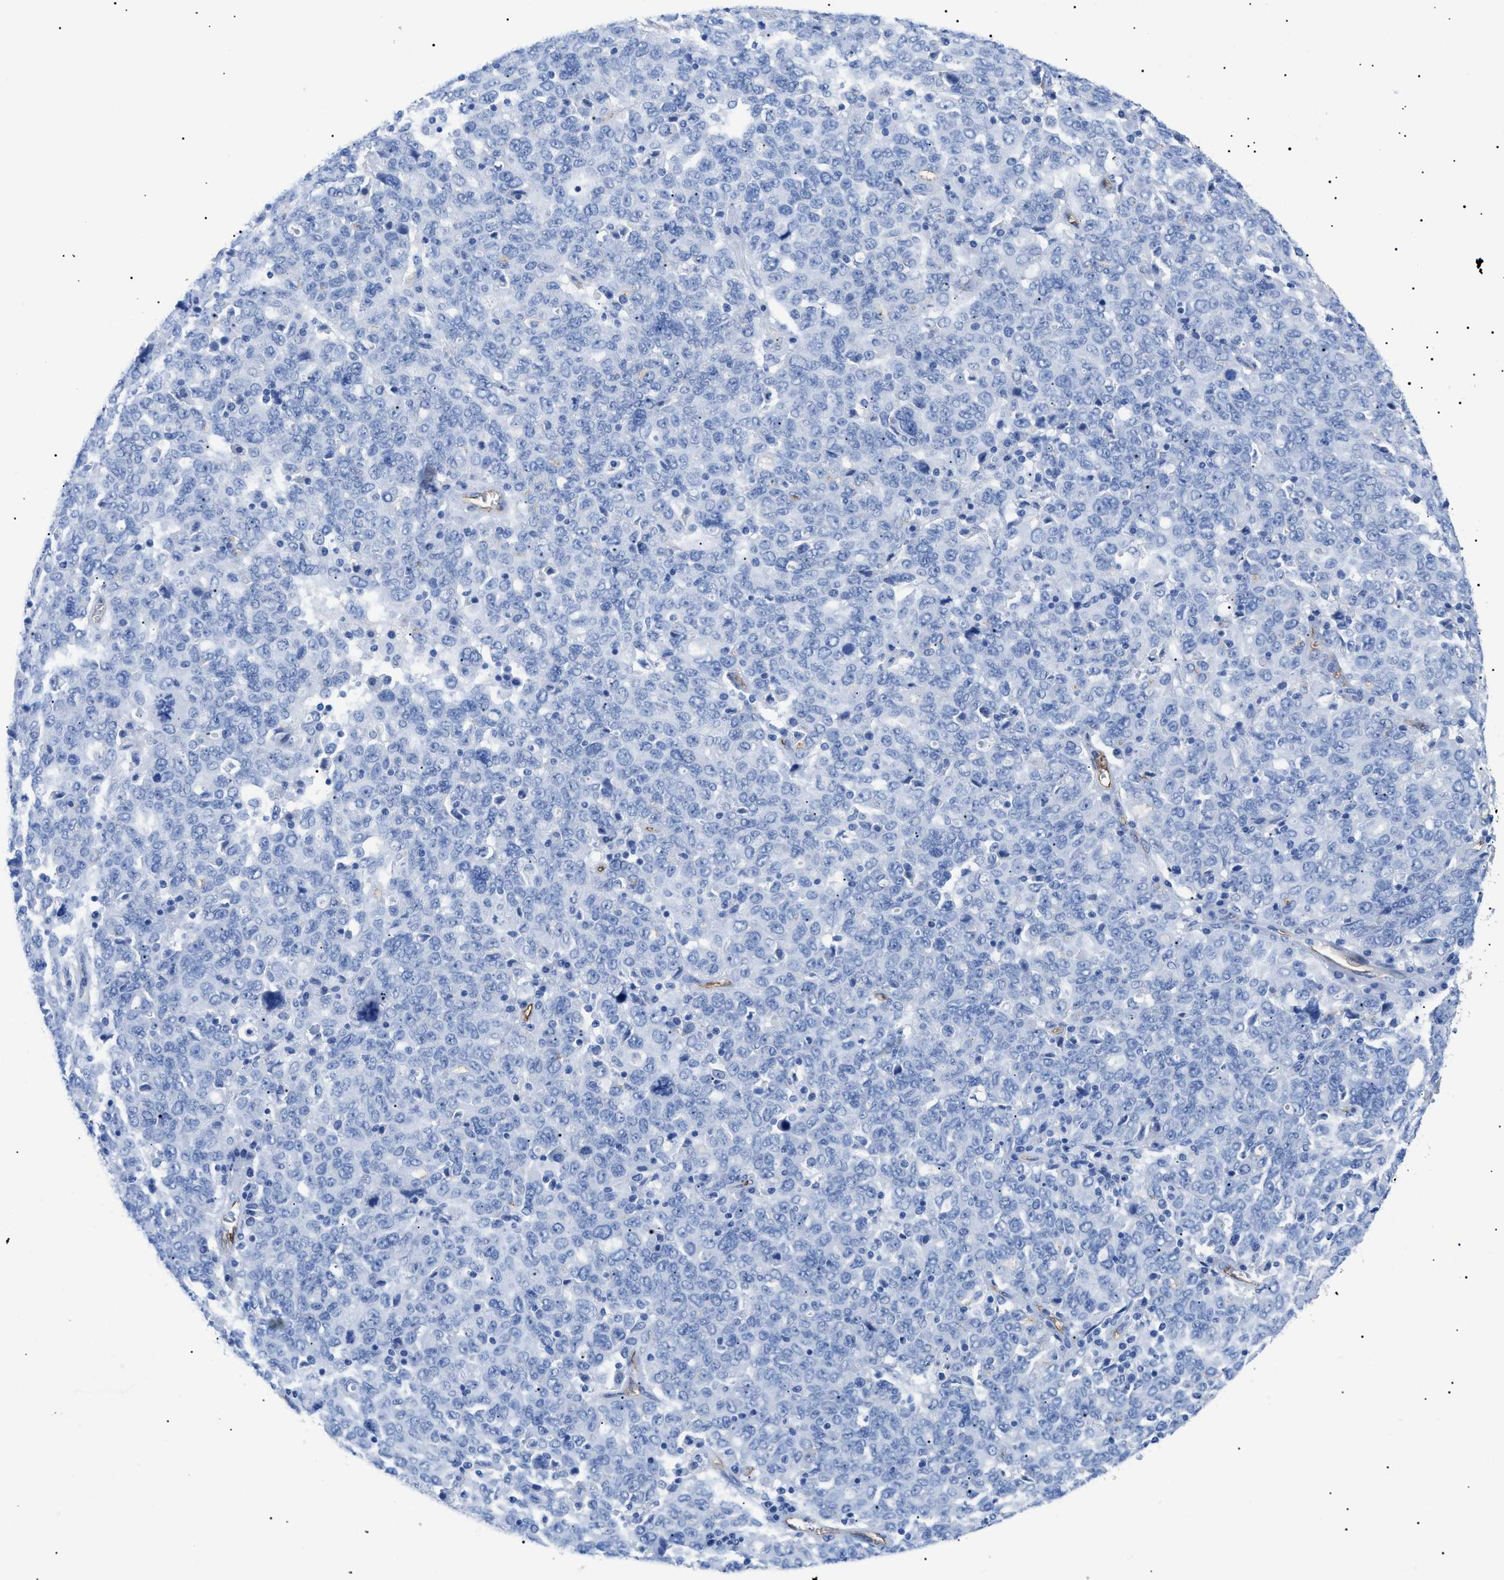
{"staining": {"intensity": "negative", "quantity": "none", "location": "none"}, "tissue": "ovarian cancer", "cell_type": "Tumor cells", "image_type": "cancer", "snomed": [{"axis": "morphology", "description": "Carcinoma, endometroid"}, {"axis": "topography", "description": "Ovary"}], "caption": "High power microscopy histopathology image of an immunohistochemistry (IHC) micrograph of ovarian endometroid carcinoma, revealing no significant expression in tumor cells. (Brightfield microscopy of DAB IHC at high magnification).", "gene": "PODXL", "patient": {"sex": "female", "age": 62}}